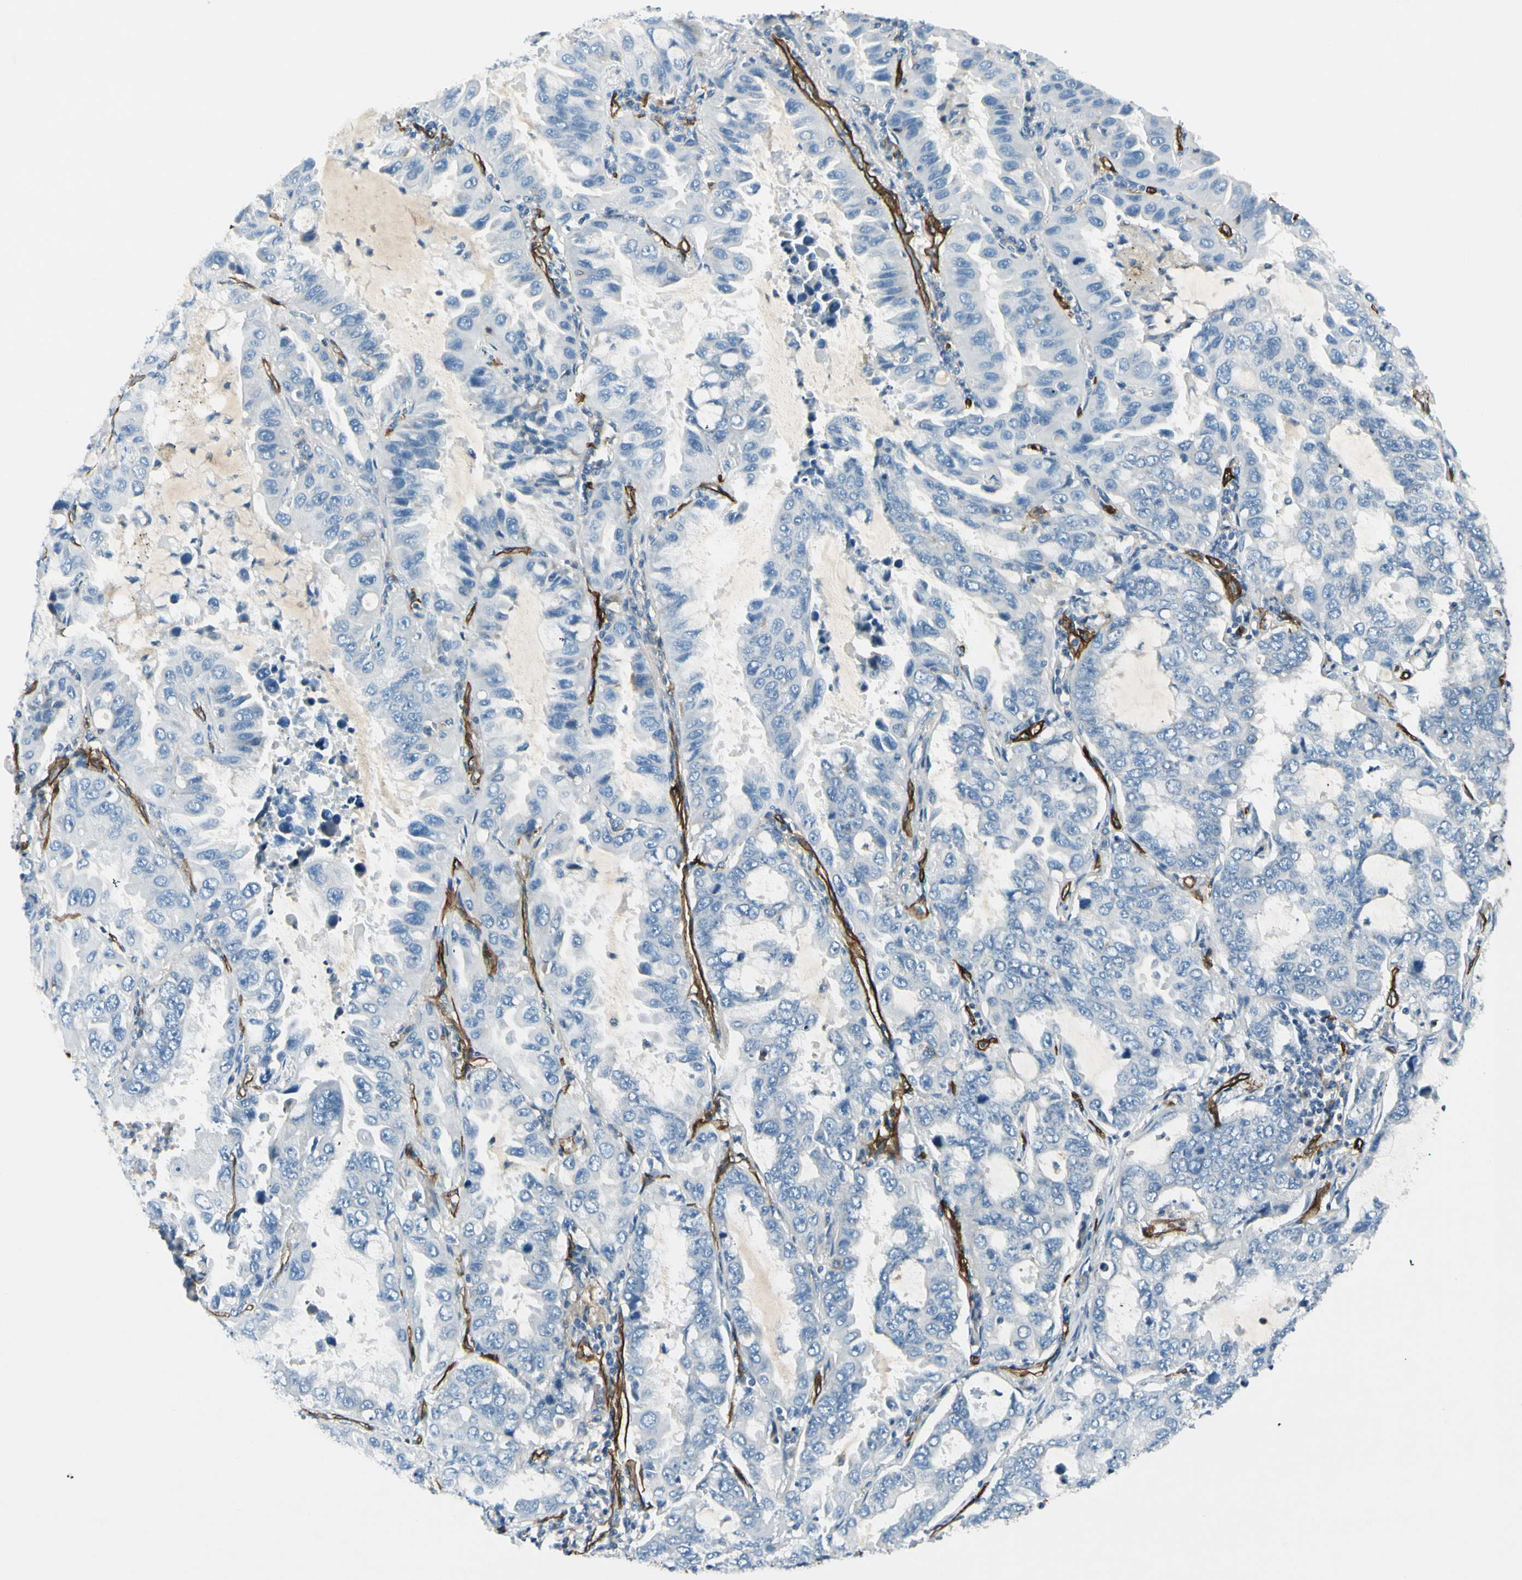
{"staining": {"intensity": "negative", "quantity": "none", "location": "none"}, "tissue": "lung cancer", "cell_type": "Tumor cells", "image_type": "cancer", "snomed": [{"axis": "morphology", "description": "Adenocarcinoma, NOS"}, {"axis": "topography", "description": "Lung"}], "caption": "Tumor cells are negative for protein expression in human adenocarcinoma (lung).", "gene": "CD93", "patient": {"sex": "male", "age": 64}}